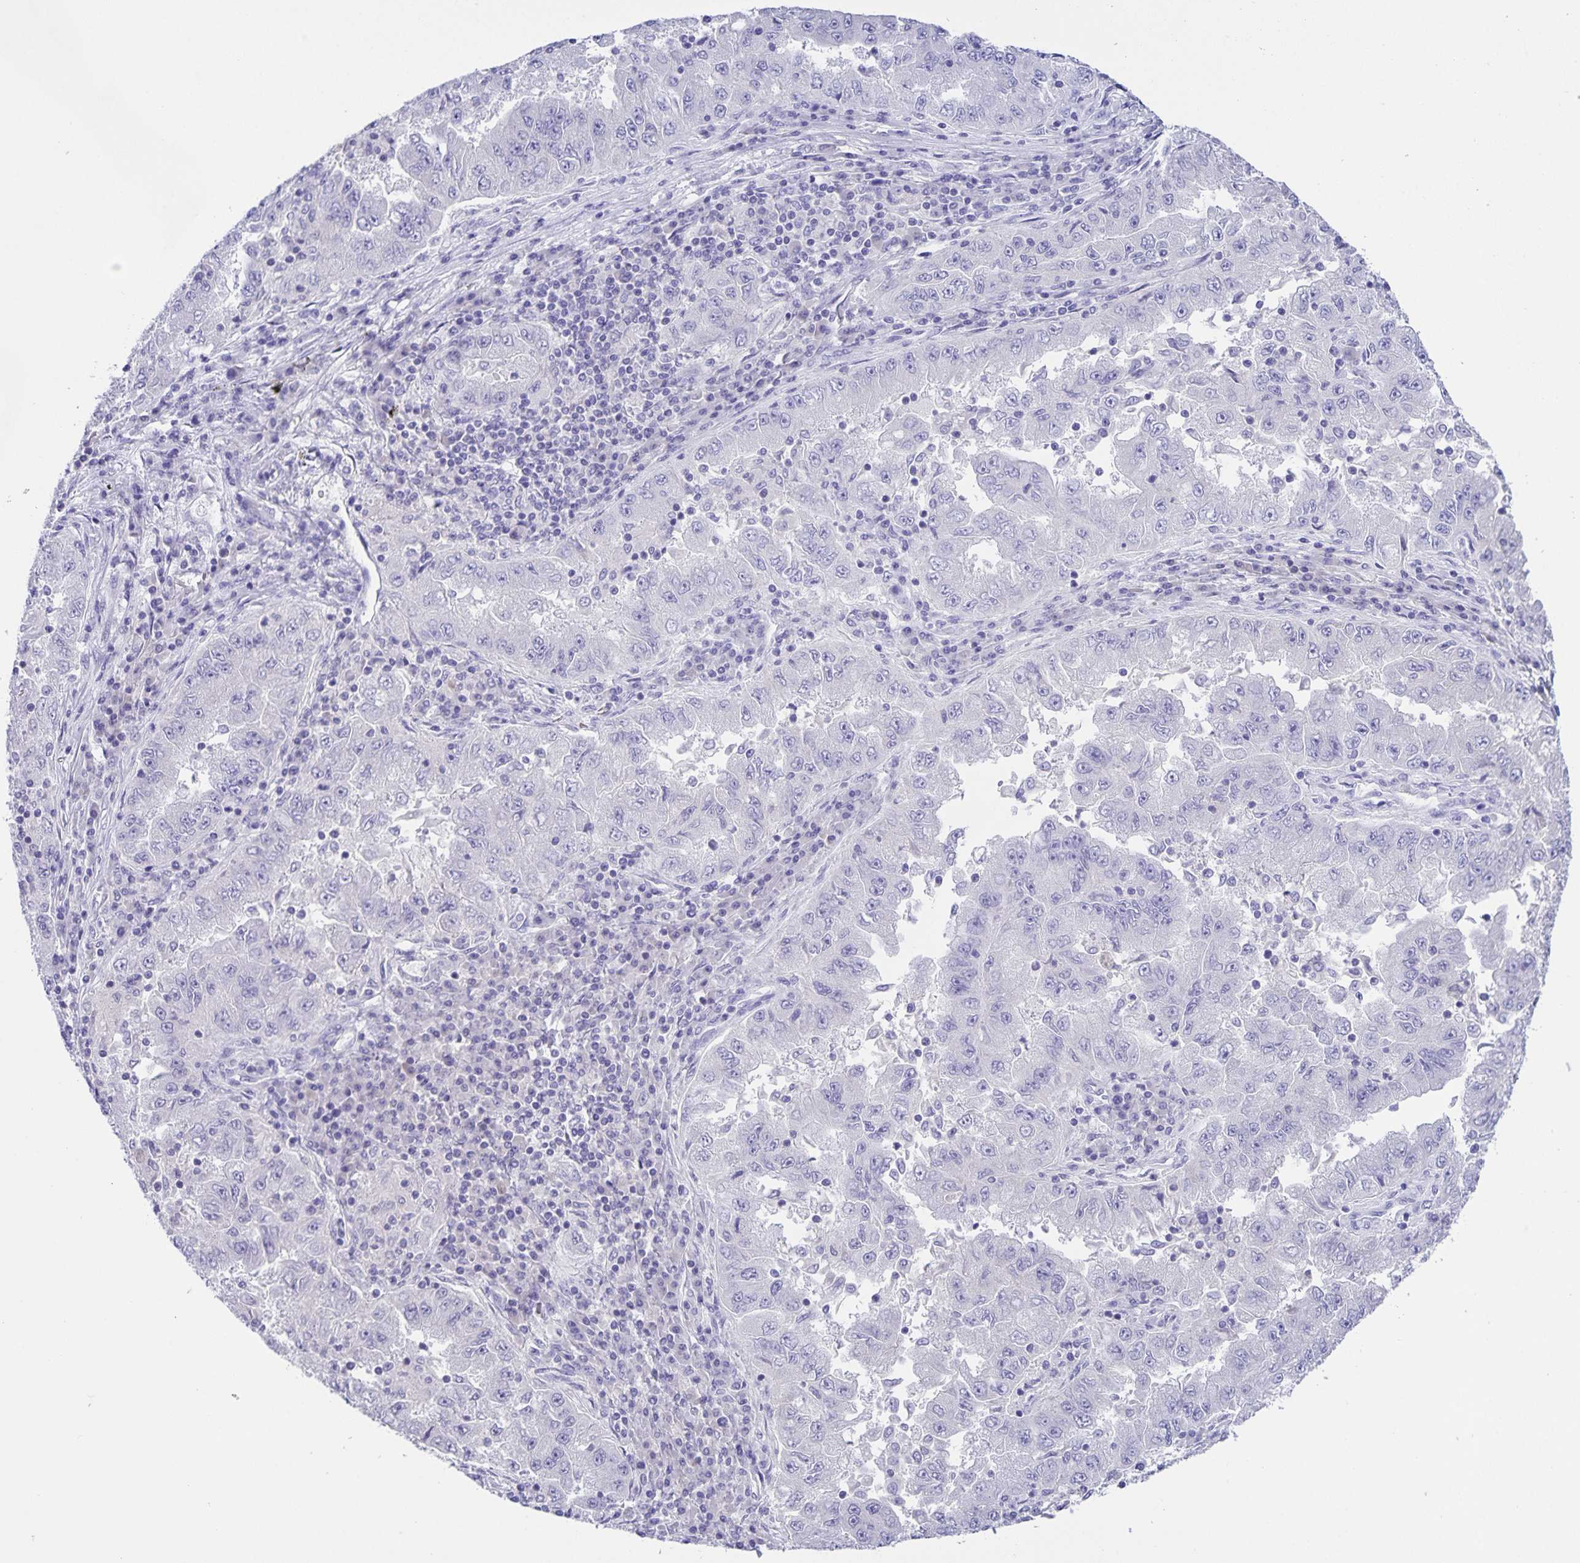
{"staining": {"intensity": "negative", "quantity": "none", "location": "none"}, "tissue": "lung cancer", "cell_type": "Tumor cells", "image_type": "cancer", "snomed": [{"axis": "morphology", "description": "Adenocarcinoma, NOS"}, {"axis": "morphology", "description": "Adenocarcinoma primary or metastatic"}, {"axis": "topography", "description": "Lung"}], "caption": "The image shows no staining of tumor cells in lung adenocarcinoma.", "gene": "UBQLN3", "patient": {"sex": "male", "age": 74}}